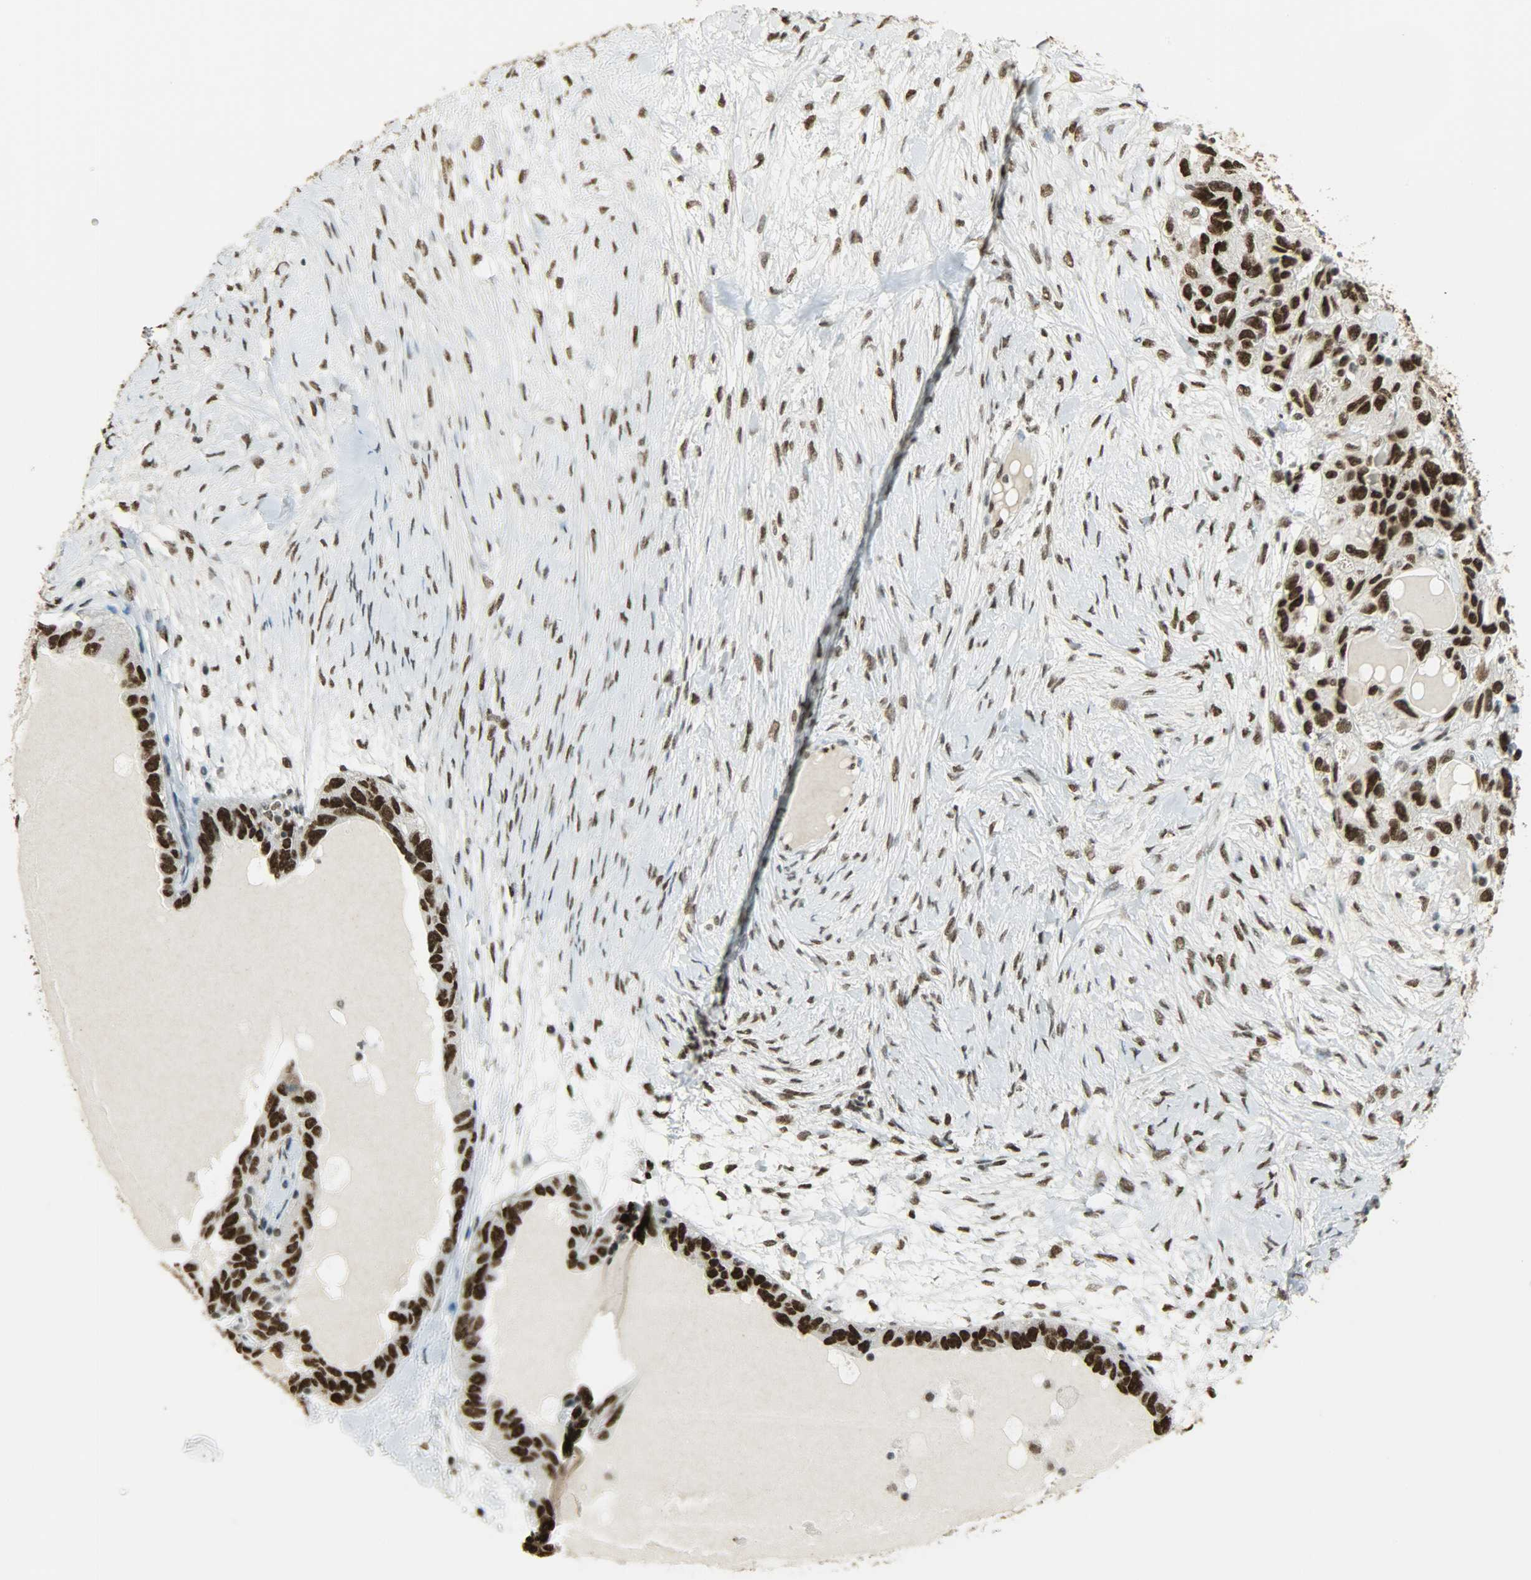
{"staining": {"intensity": "strong", "quantity": ">75%", "location": "nuclear"}, "tissue": "ovarian cancer", "cell_type": "Tumor cells", "image_type": "cancer", "snomed": [{"axis": "morphology", "description": "Cystadenocarcinoma, serous, NOS"}, {"axis": "topography", "description": "Ovary"}], "caption": "An image of human serous cystadenocarcinoma (ovarian) stained for a protein exhibits strong nuclear brown staining in tumor cells. The staining is performed using DAB brown chromogen to label protein expression. The nuclei are counter-stained blue using hematoxylin.", "gene": "MYEF2", "patient": {"sex": "female", "age": 82}}